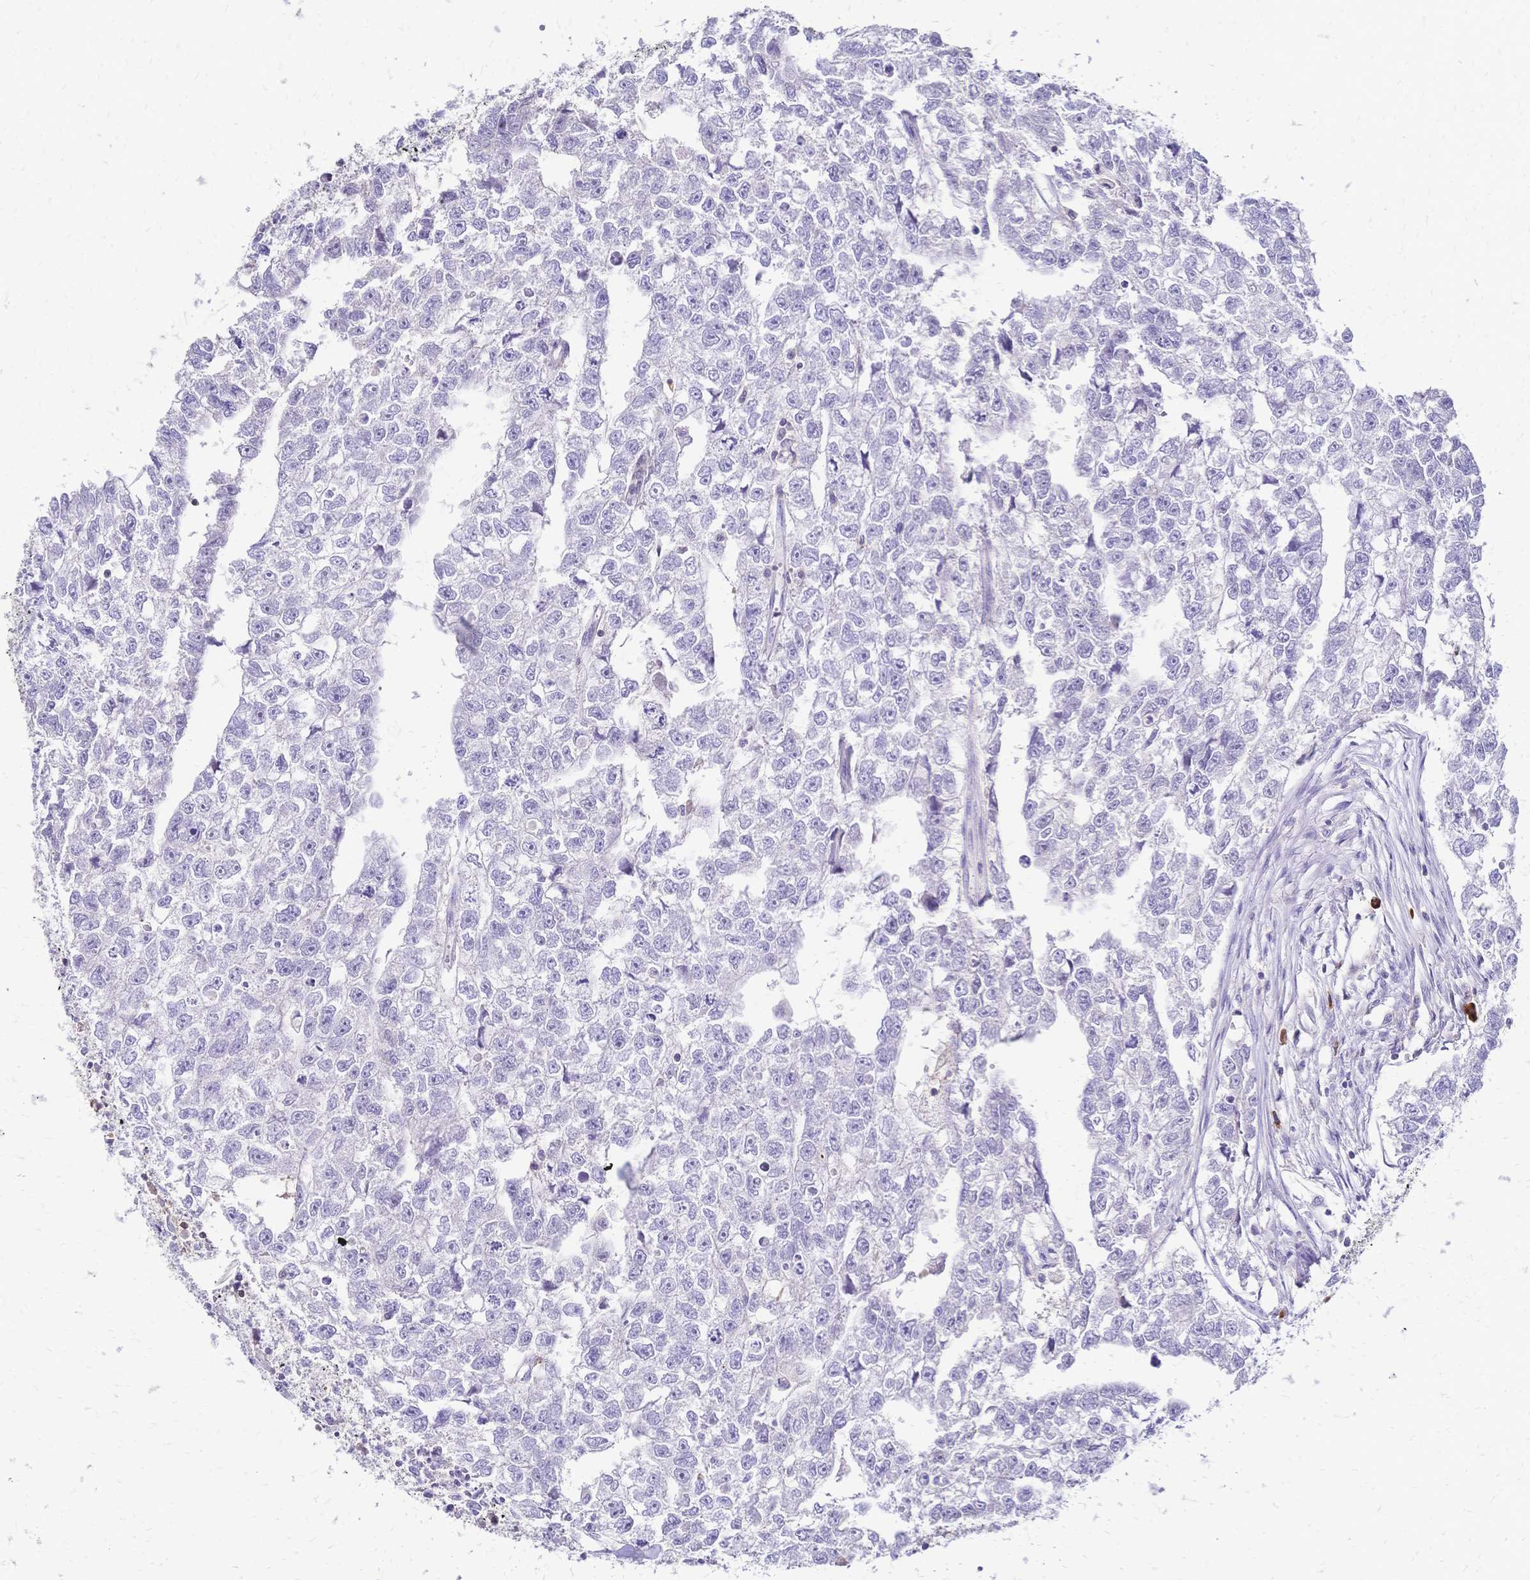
{"staining": {"intensity": "negative", "quantity": "none", "location": "none"}, "tissue": "testis cancer", "cell_type": "Tumor cells", "image_type": "cancer", "snomed": [{"axis": "morphology", "description": "Carcinoma, Embryonal, NOS"}, {"axis": "morphology", "description": "Teratoma, malignant, NOS"}, {"axis": "topography", "description": "Testis"}], "caption": "The image displays no staining of tumor cells in testis cancer (embryonal carcinoma).", "gene": "IL2RA", "patient": {"sex": "male", "age": 44}}